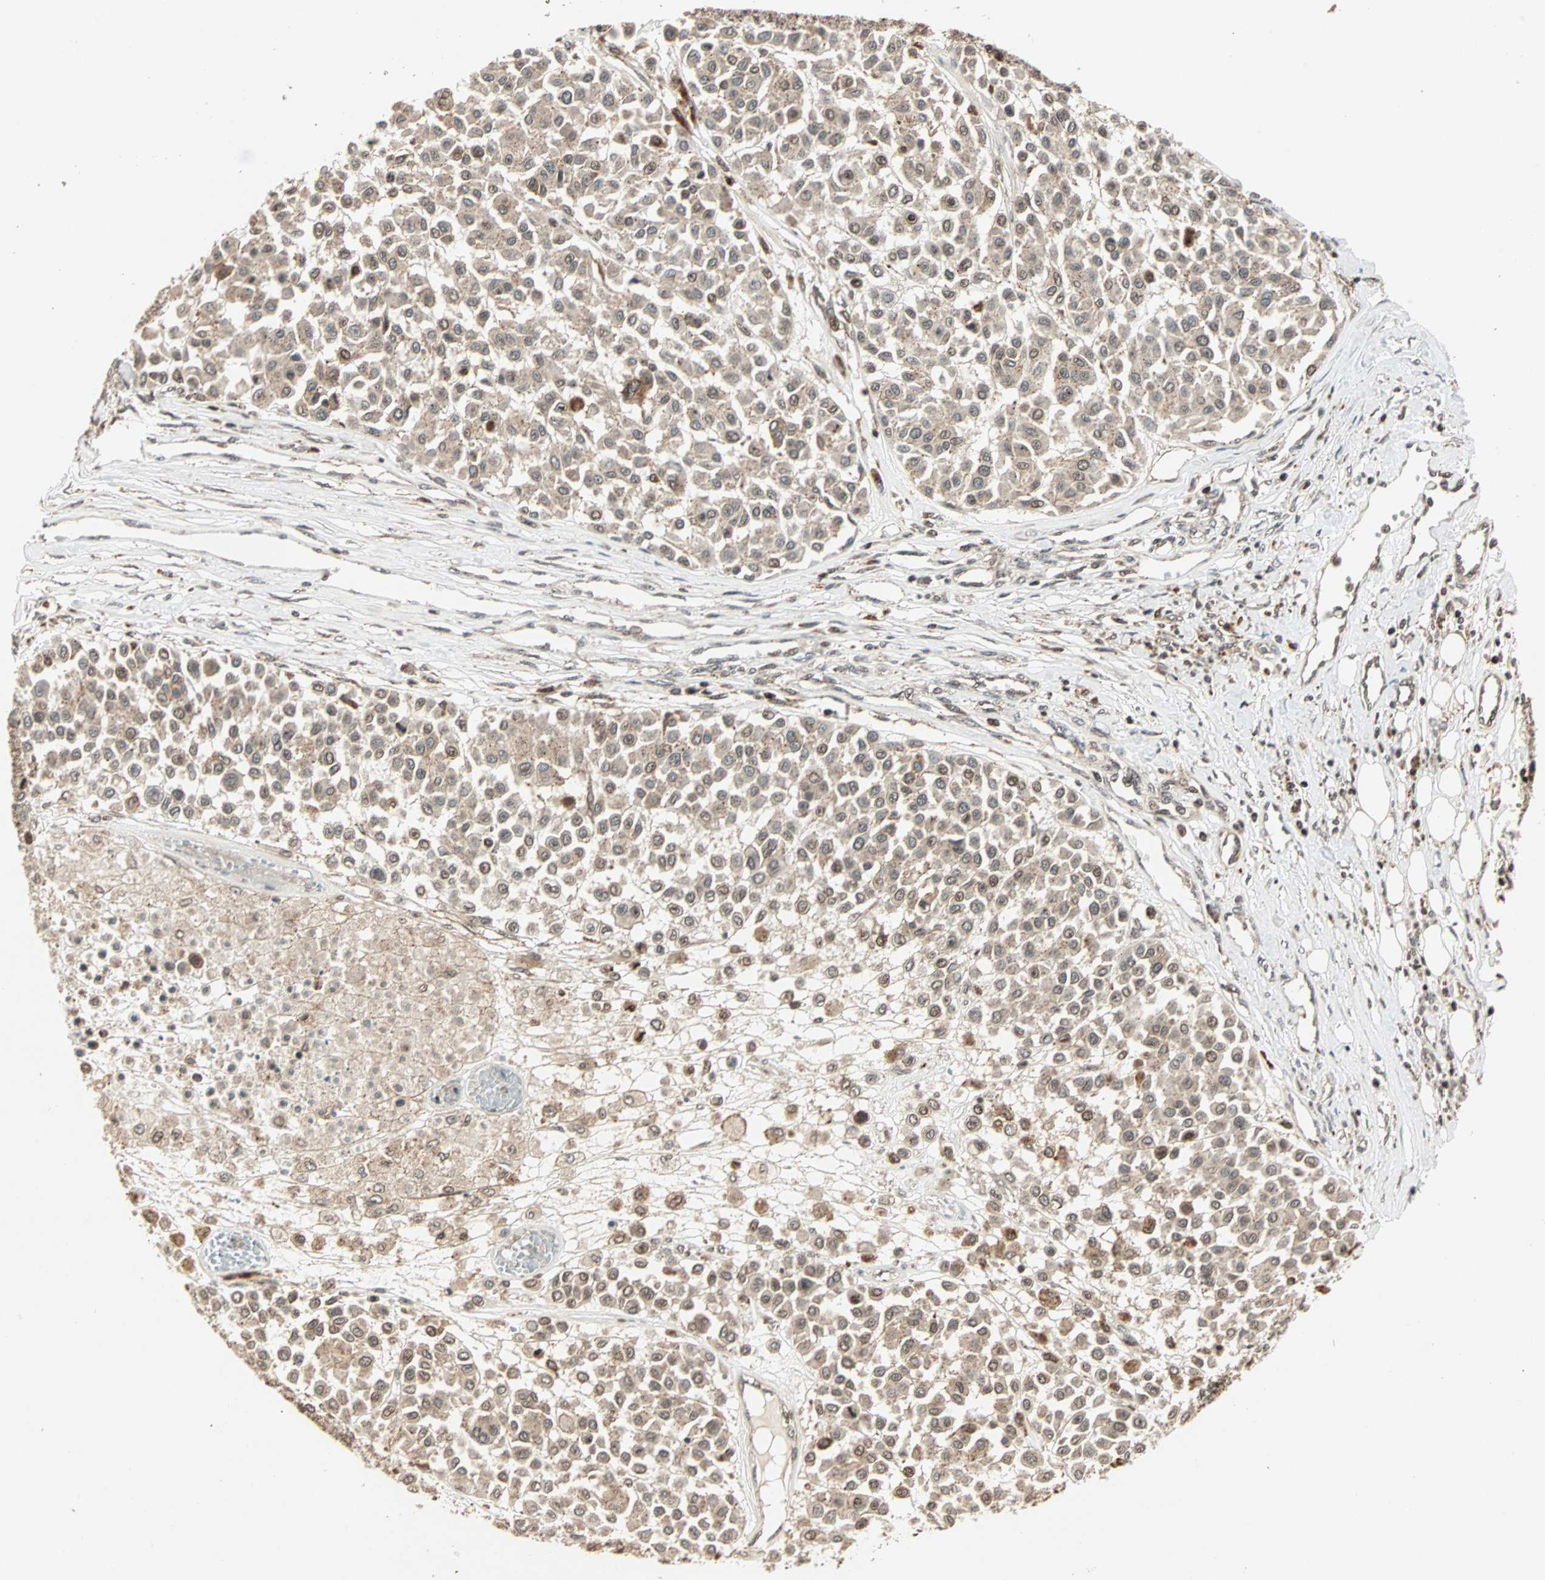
{"staining": {"intensity": "moderate", "quantity": ">75%", "location": "cytoplasmic/membranous,nuclear"}, "tissue": "melanoma", "cell_type": "Tumor cells", "image_type": "cancer", "snomed": [{"axis": "morphology", "description": "Malignant melanoma, Metastatic site"}, {"axis": "topography", "description": "Soft tissue"}], "caption": "A medium amount of moderate cytoplasmic/membranous and nuclear staining is appreciated in approximately >75% of tumor cells in melanoma tissue. (Stains: DAB in brown, nuclei in blue, Microscopy: brightfield microscopy at high magnification).", "gene": "ZBED9", "patient": {"sex": "male", "age": 41}}